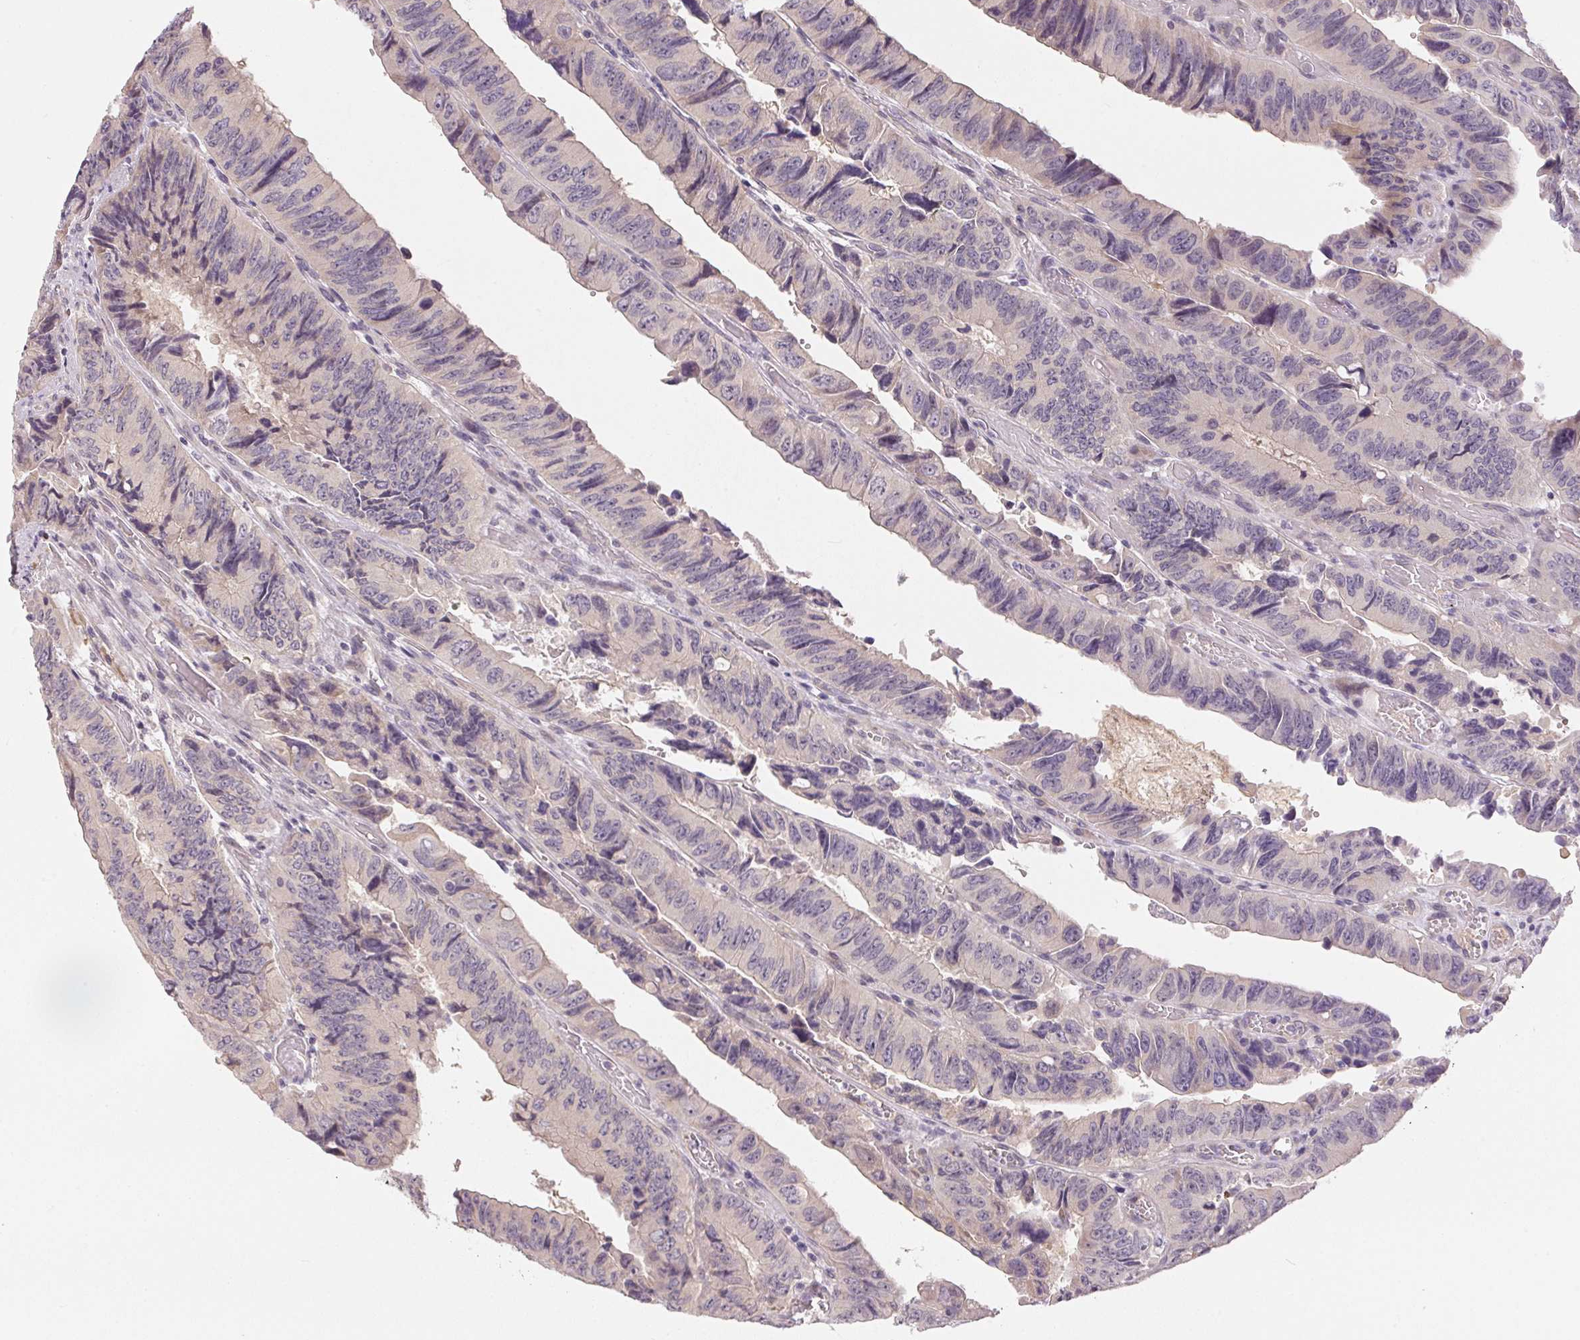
{"staining": {"intensity": "negative", "quantity": "none", "location": "none"}, "tissue": "colorectal cancer", "cell_type": "Tumor cells", "image_type": "cancer", "snomed": [{"axis": "morphology", "description": "Adenocarcinoma, NOS"}, {"axis": "topography", "description": "Colon"}], "caption": "This histopathology image is of adenocarcinoma (colorectal) stained with IHC to label a protein in brown with the nuclei are counter-stained blue. There is no positivity in tumor cells.", "gene": "TTC23L", "patient": {"sex": "female", "age": 84}}